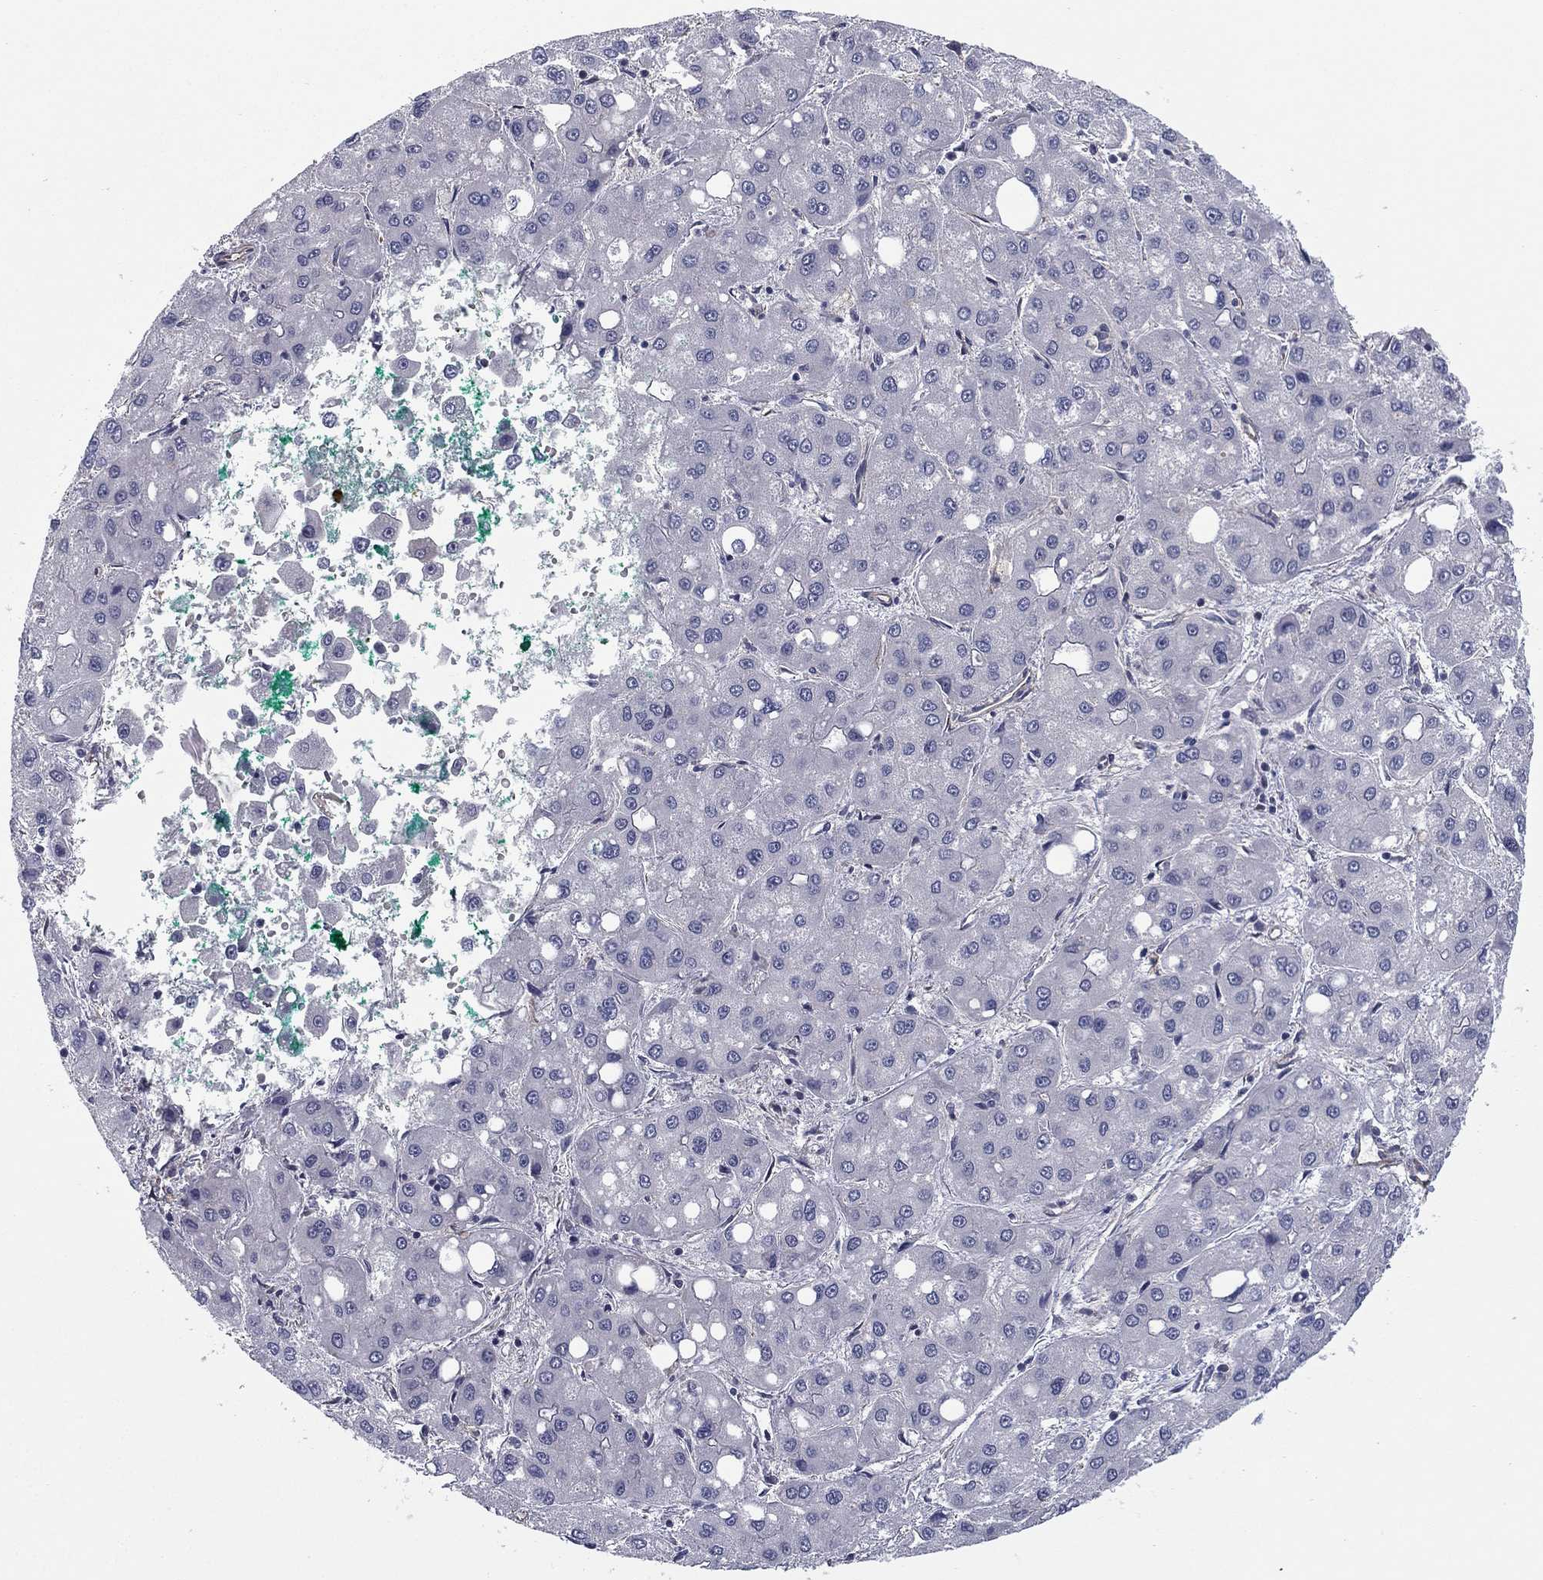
{"staining": {"intensity": "negative", "quantity": "none", "location": "none"}, "tissue": "liver cancer", "cell_type": "Tumor cells", "image_type": "cancer", "snomed": [{"axis": "morphology", "description": "Carcinoma, Hepatocellular, NOS"}, {"axis": "topography", "description": "Liver"}], "caption": "The photomicrograph reveals no staining of tumor cells in liver cancer (hepatocellular carcinoma).", "gene": "SCUBE1", "patient": {"sex": "male", "age": 73}}